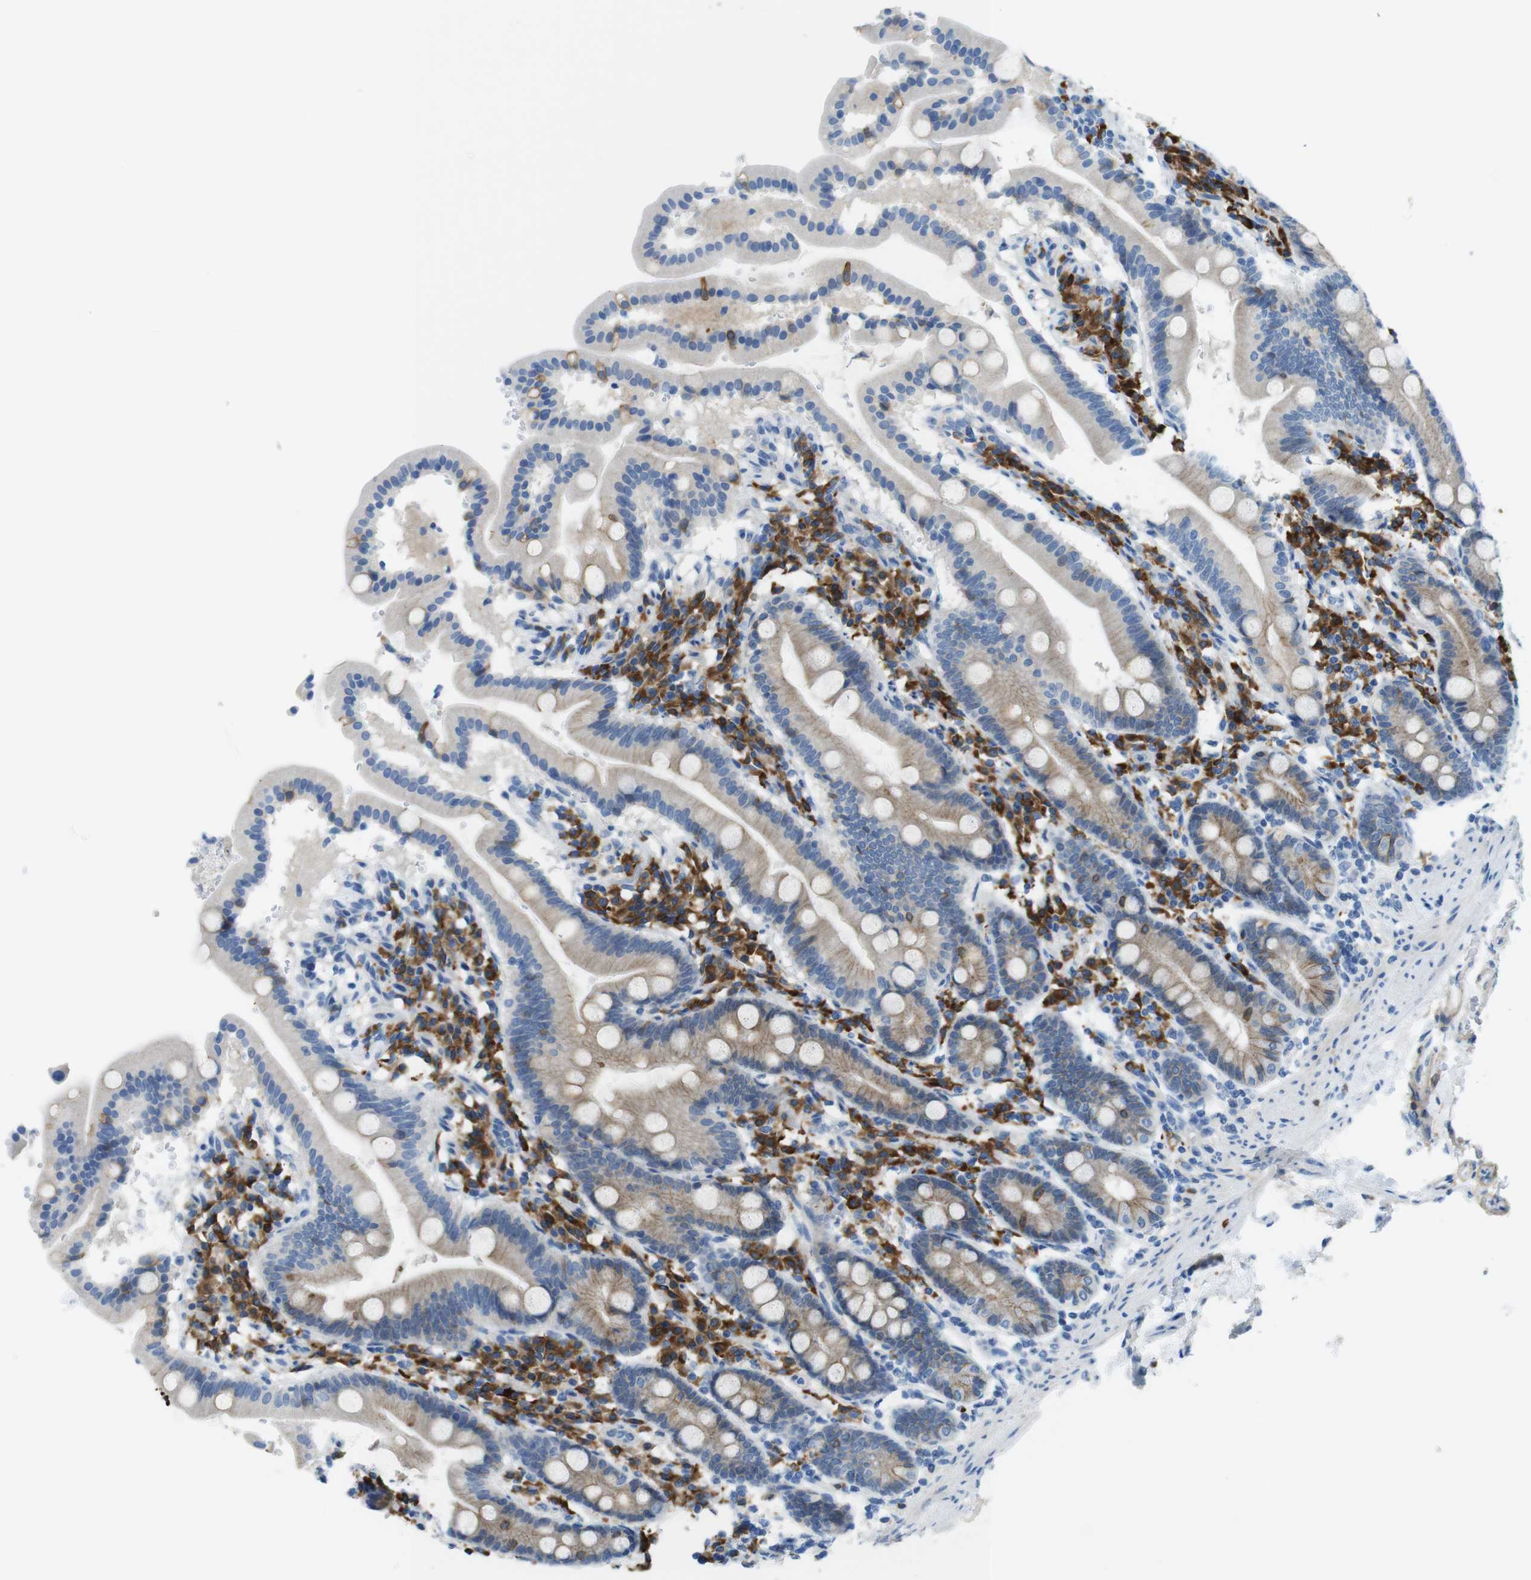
{"staining": {"intensity": "moderate", "quantity": "25%-75%", "location": "cytoplasmic/membranous"}, "tissue": "duodenum", "cell_type": "Glandular cells", "image_type": "normal", "snomed": [{"axis": "morphology", "description": "Normal tissue, NOS"}, {"axis": "topography", "description": "Duodenum"}], "caption": "DAB (3,3'-diaminobenzidine) immunohistochemical staining of unremarkable human duodenum displays moderate cytoplasmic/membranous protein expression in approximately 25%-75% of glandular cells. (DAB IHC with brightfield microscopy, high magnification).", "gene": "CLMN", "patient": {"sex": "male", "age": 50}}